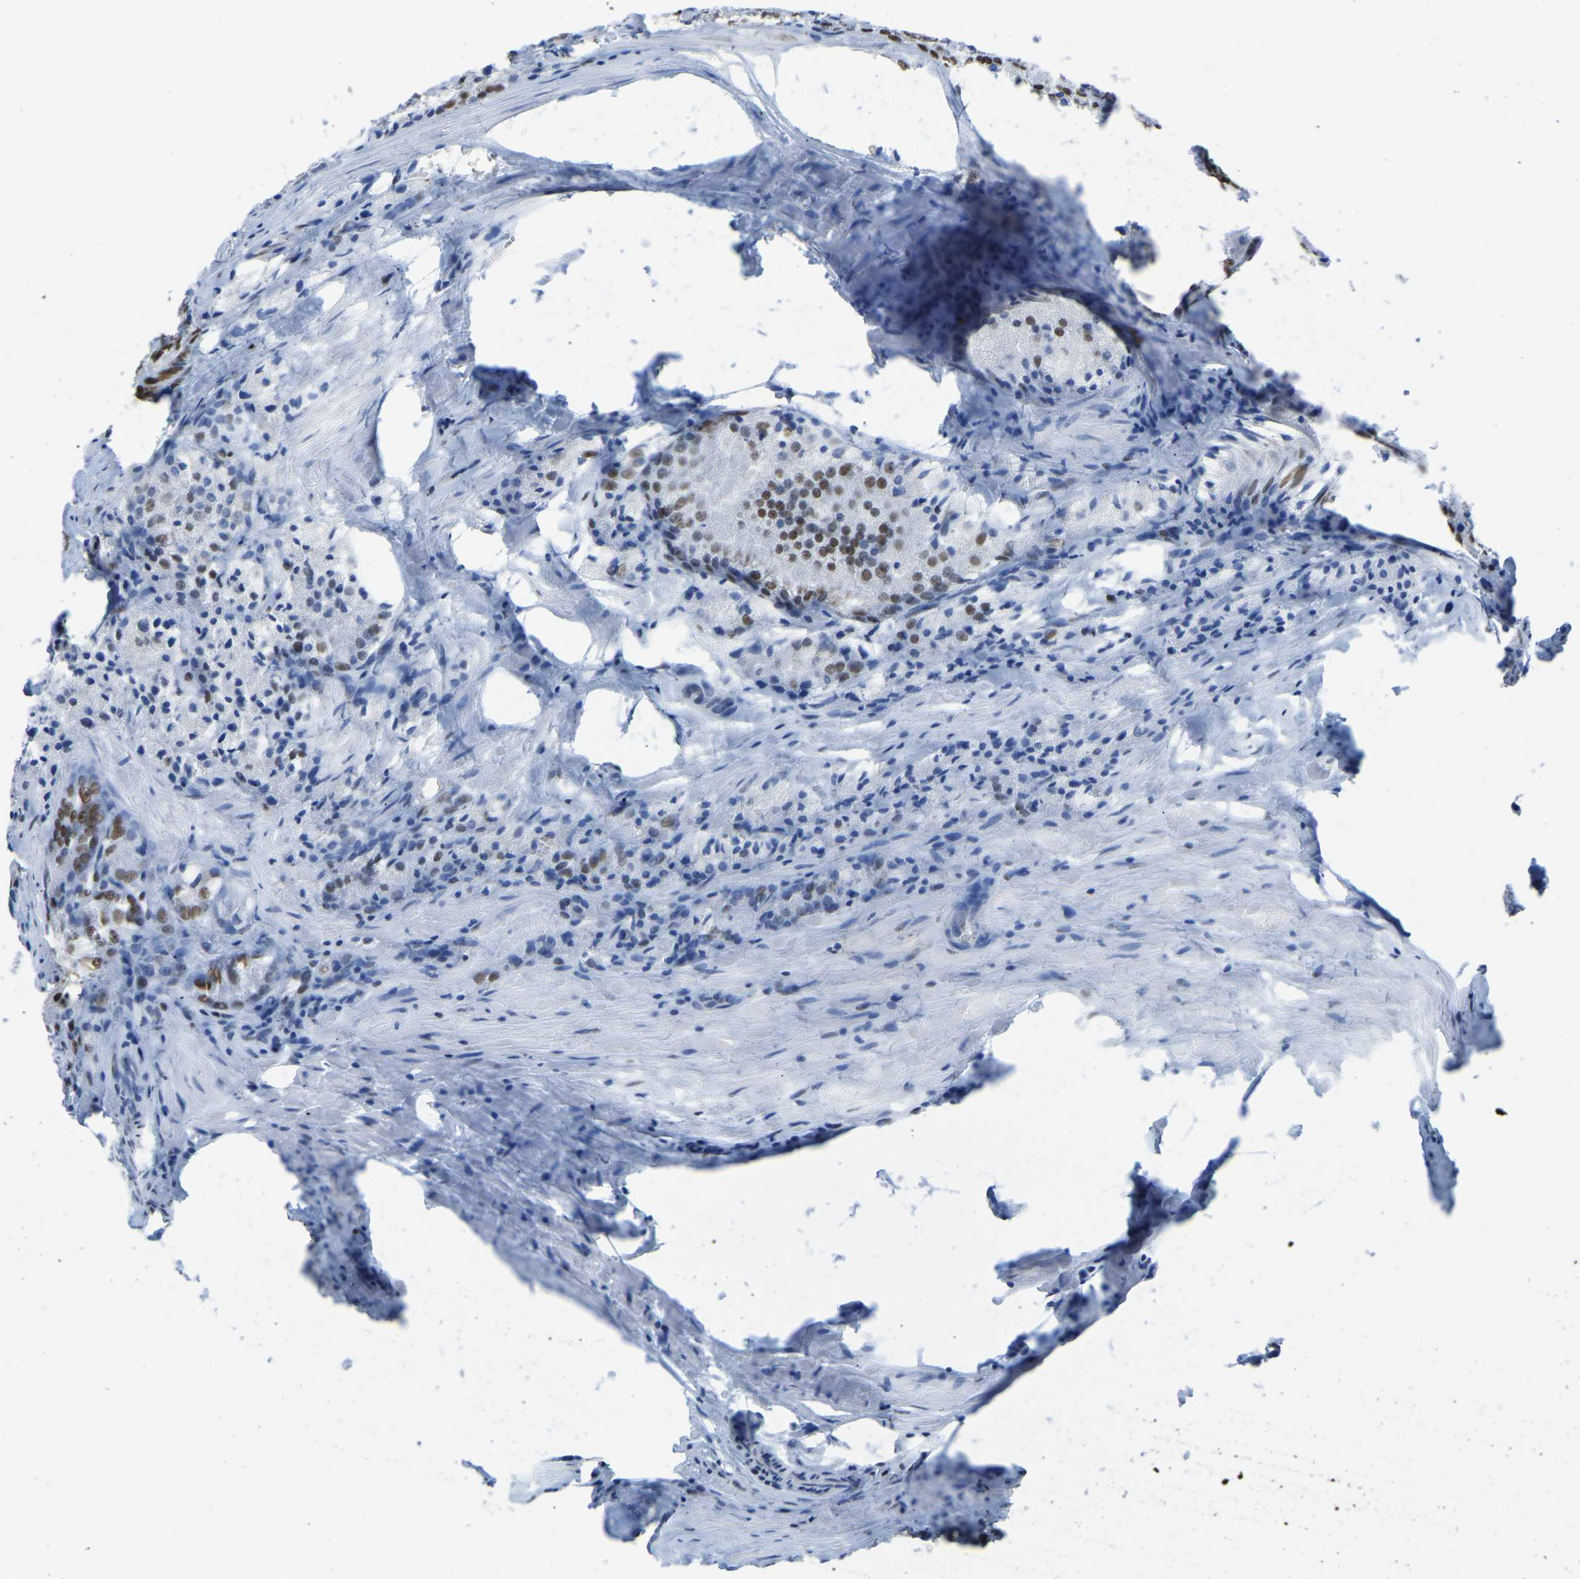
{"staining": {"intensity": "moderate", "quantity": "25%-75%", "location": "nuclear"}, "tissue": "prostate cancer", "cell_type": "Tumor cells", "image_type": "cancer", "snomed": [{"axis": "morphology", "description": "Adenocarcinoma, Low grade"}, {"axis": "topography", "description": "Prostate"}], "caption": "Immunohistochemical staining of prostate cancer exhibits medium levels of moderate nuclear positivity in approximately 25%-75% of tumor cells.", "gene": "UBA1", "patient": {"sex": "male", "age": 64}}